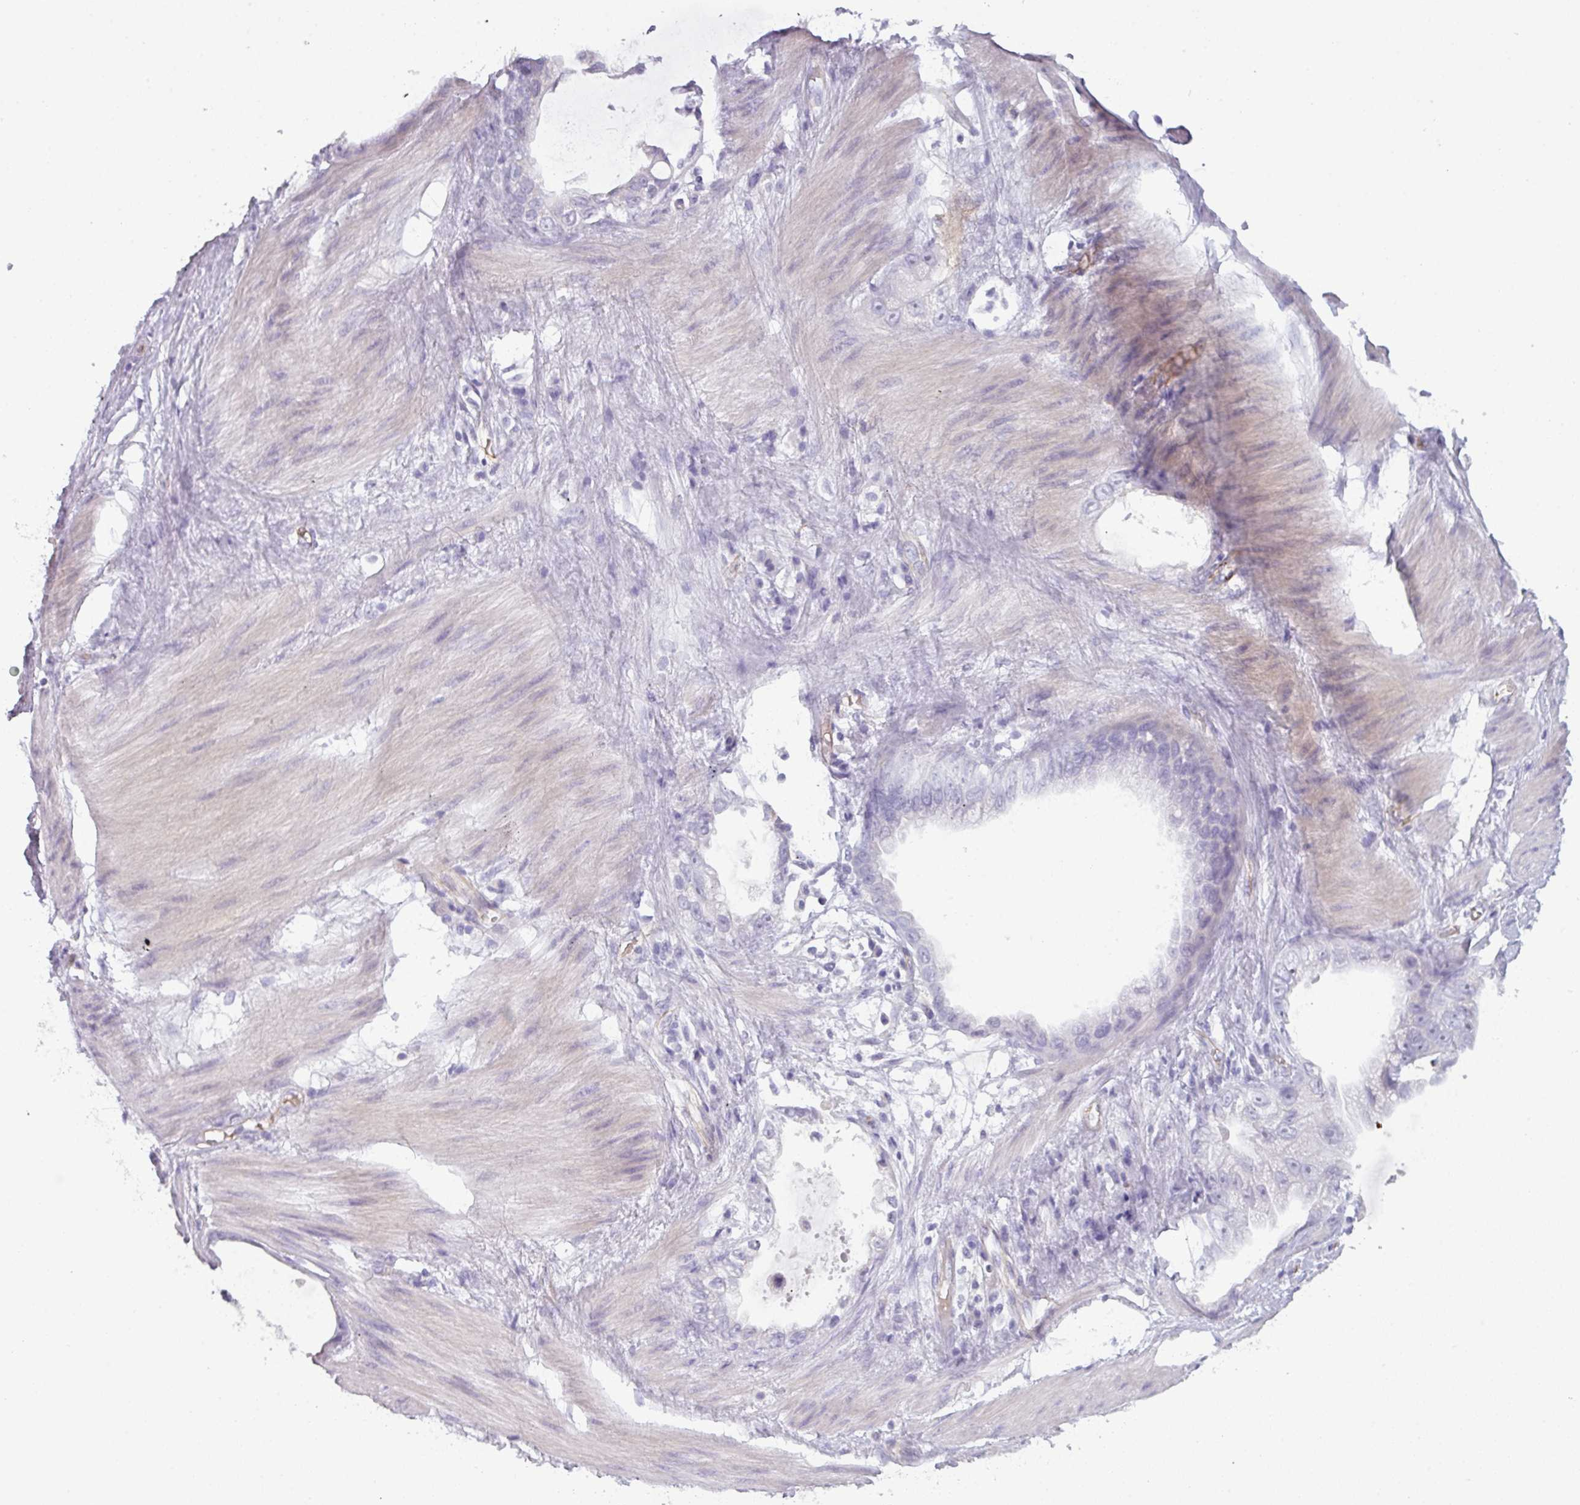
{"staining": {"intensity": "negative", "quantity": "none", "location": "none"}, "tissue": "stomach cancer", "cell_type": "Tumor cells", "image_type": "cancer", "snomed": [{"axis": "morphology", "description": "Adenocarcinoma, NOS"}, {"axis": "topography", "description": "Stomach"}], "caption": "There is no significant positivity in tumor cells of stomach cancer (adenocarcinoma).", "gene": "AREL1", "patient": {"sex": "male", "age": 55}}